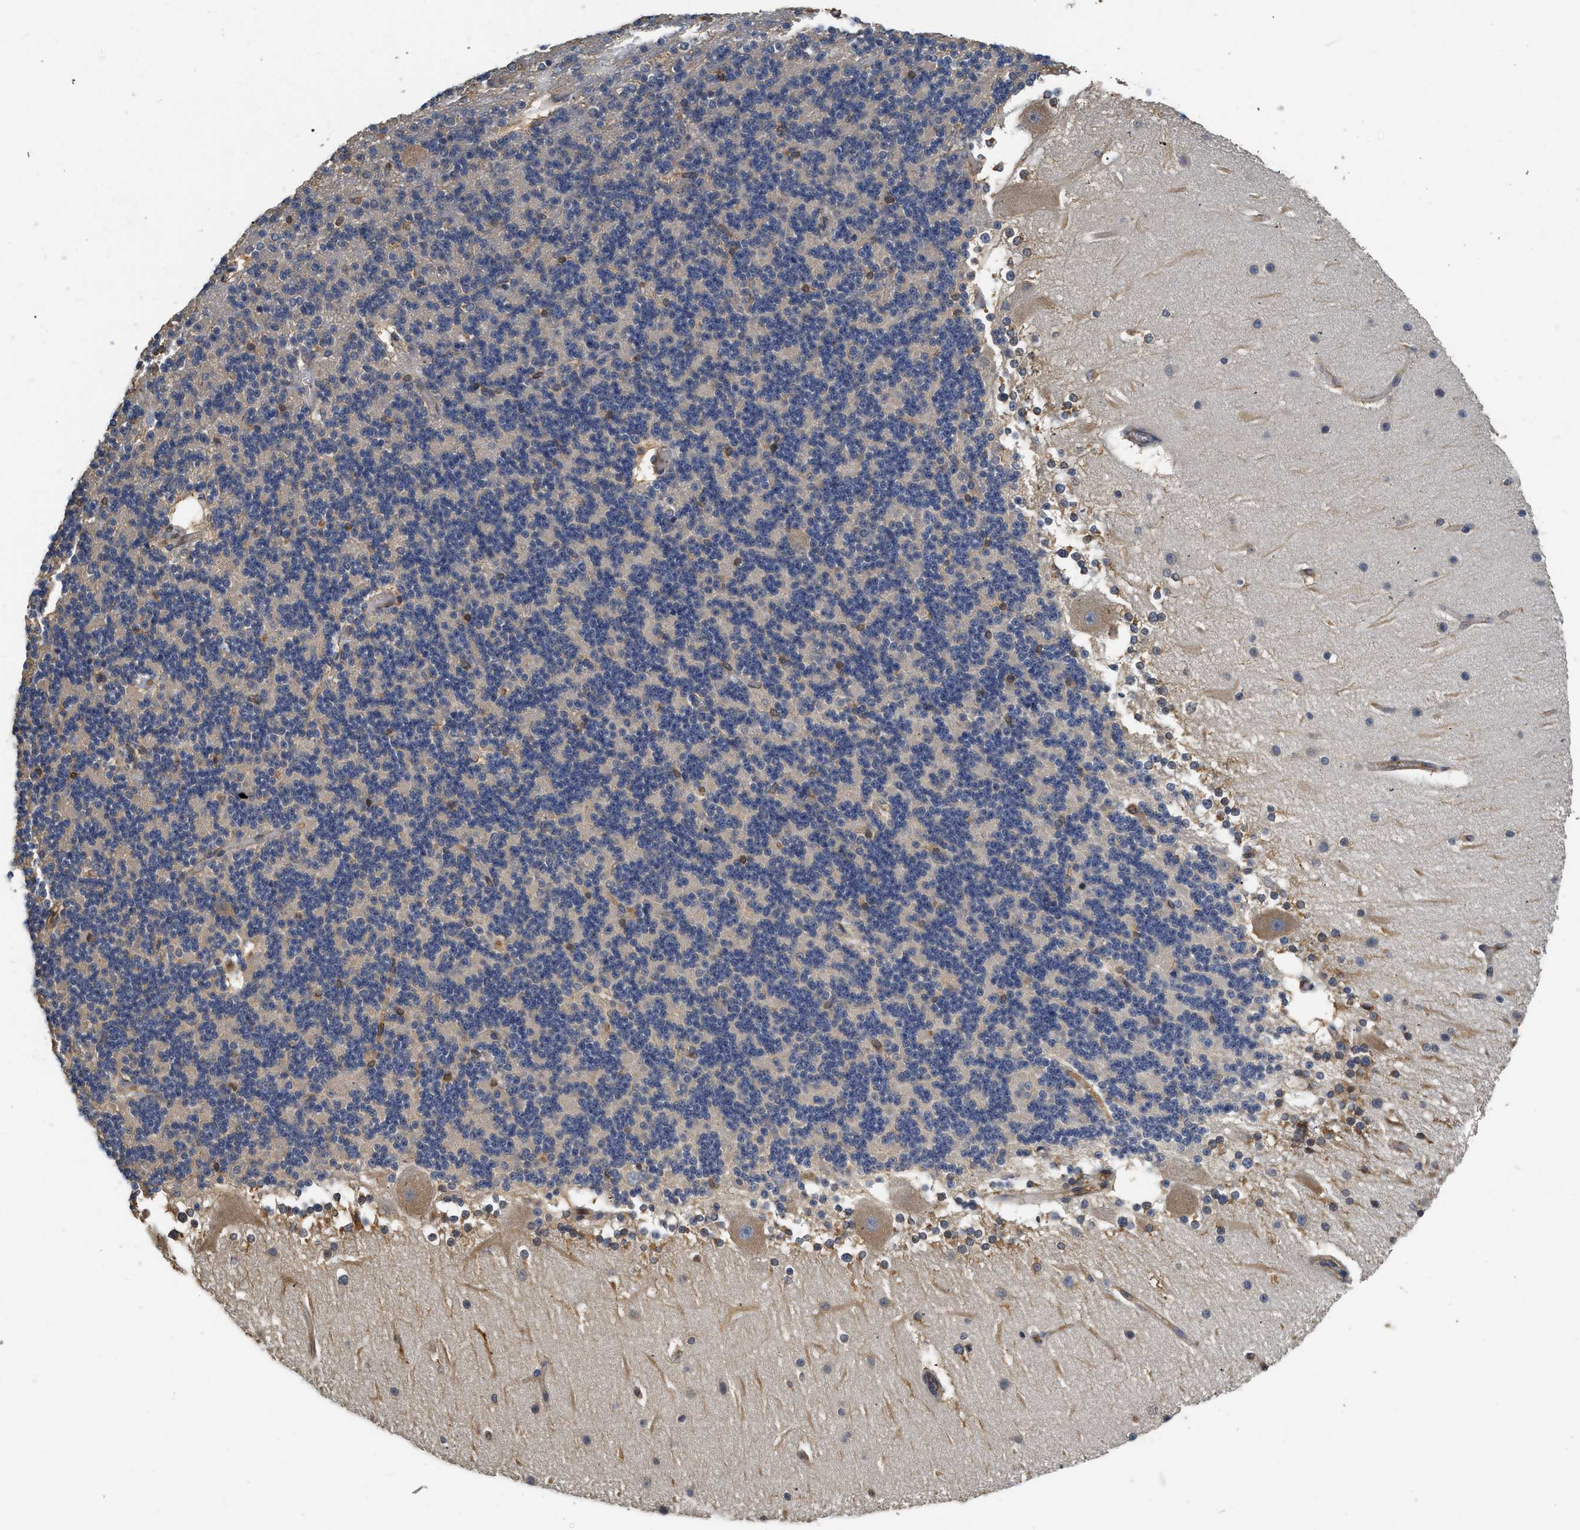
{"staining": {"intensity": "negative", "quantity": "none", "location": "none"}, "tissue": "cerebellum", "cell_type": "Cells in granular layer", "image_type": "normal", "snomed": [{"axis": "morphology", "description": "Normal tissue, NOS"}, {"axis": "topography", "description": "Cerebellum"}], "caption": "Human cerebellum stained for a protein using immunohistochemistry exhibits no expression in cells in granular layer.", "gene": "BCAP31", "patient": {"sex": "female", "age": 19}}